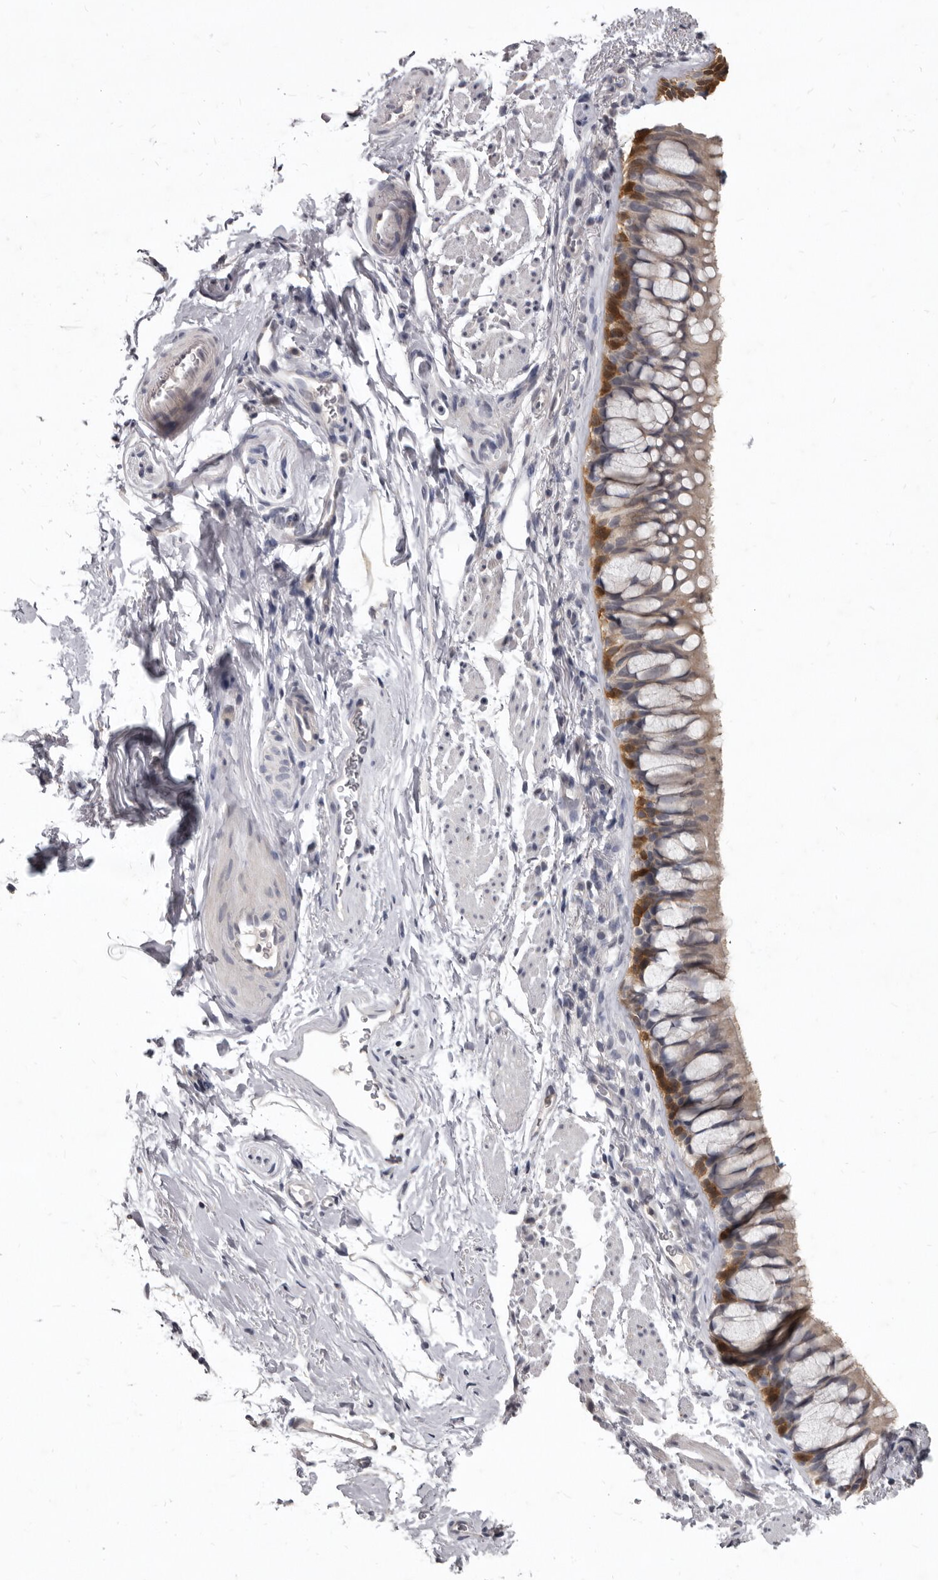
{"staining": {"intensity": "strong", "quantity": "<25%", "location": "cytoplasmic/membranous"}, "tissue": "bronchus", "cell_type": "Respiratory epithelial cells", "image_type": "normal", "snomed": [{"axis": "morphology", "description": "Normal tissue, NOS"}, {"axis": "topography", "description": "Cartilage tissue"}, {"axis": "topography", "description": "Bronchus"}], "caption": "Immunohistochemical staining of benign human bronchus shows strong cytoplasmic/membranous protein positivity in approximately <25% of respiratory epithelial cells.", "gene": "SULT1E1", "patient": {"sex": "female", "age": 53}}